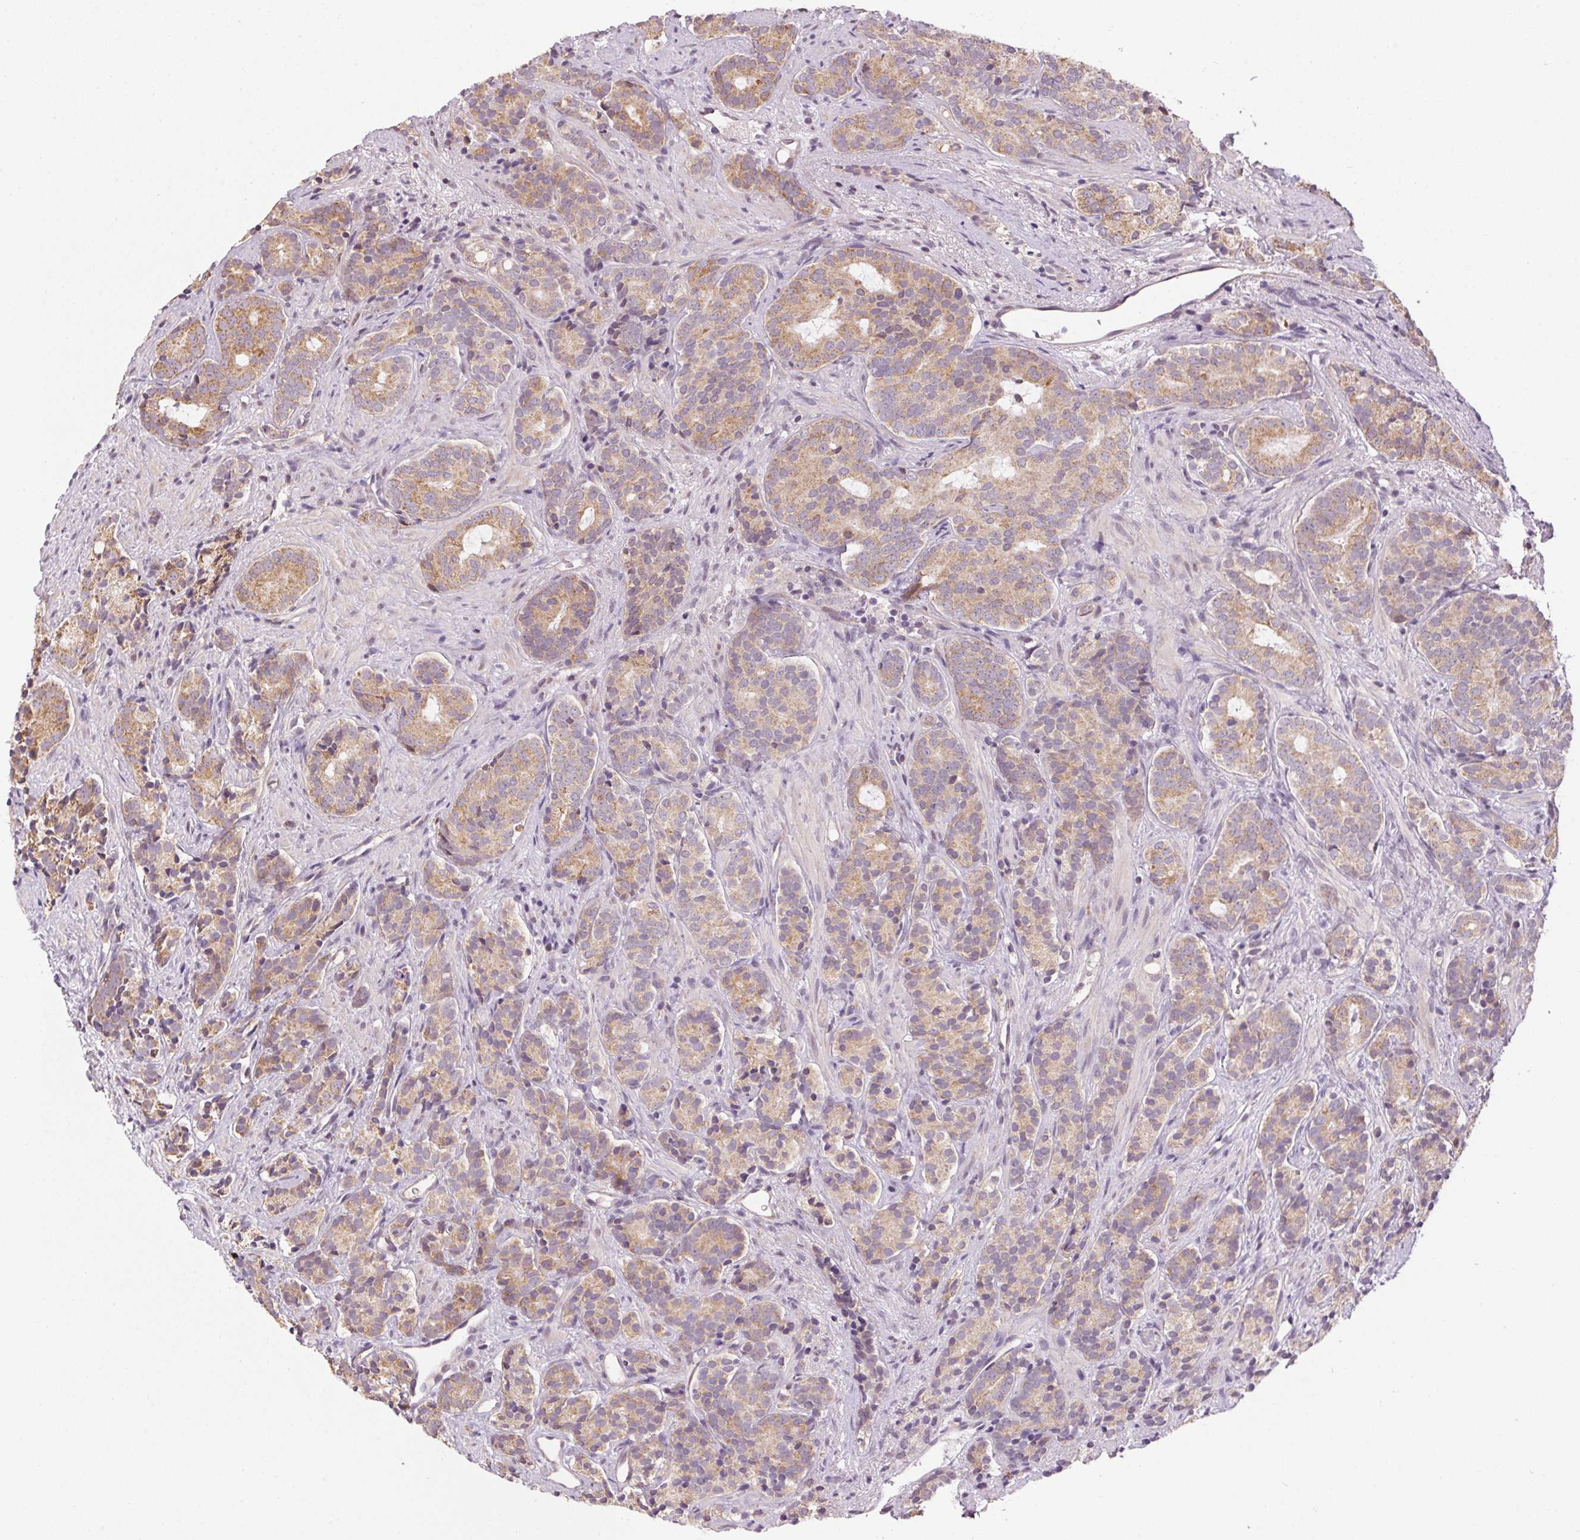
{"staining": {"intensity": "moderate", "quantity": ">75%", "location": "cytoplasmic/membranous"}, "tissue": "prostate cancer", "cell_type": "Tumor cells", "image_type": "cancer", "snomed": [{"axis": "morphology", "description": "Adenocarcinoma, High grade"}, {"axis": "topography", "description": "Prostate"}], "caption": "Protein staining of high-grade adenocarcinoma (prostate) tissue demonstrates moderate cytoplasmic/membranous positivity in about >75% of tumor cells.", "gene": "SC5D", "patient": {"sex": "male", "age": 84}}